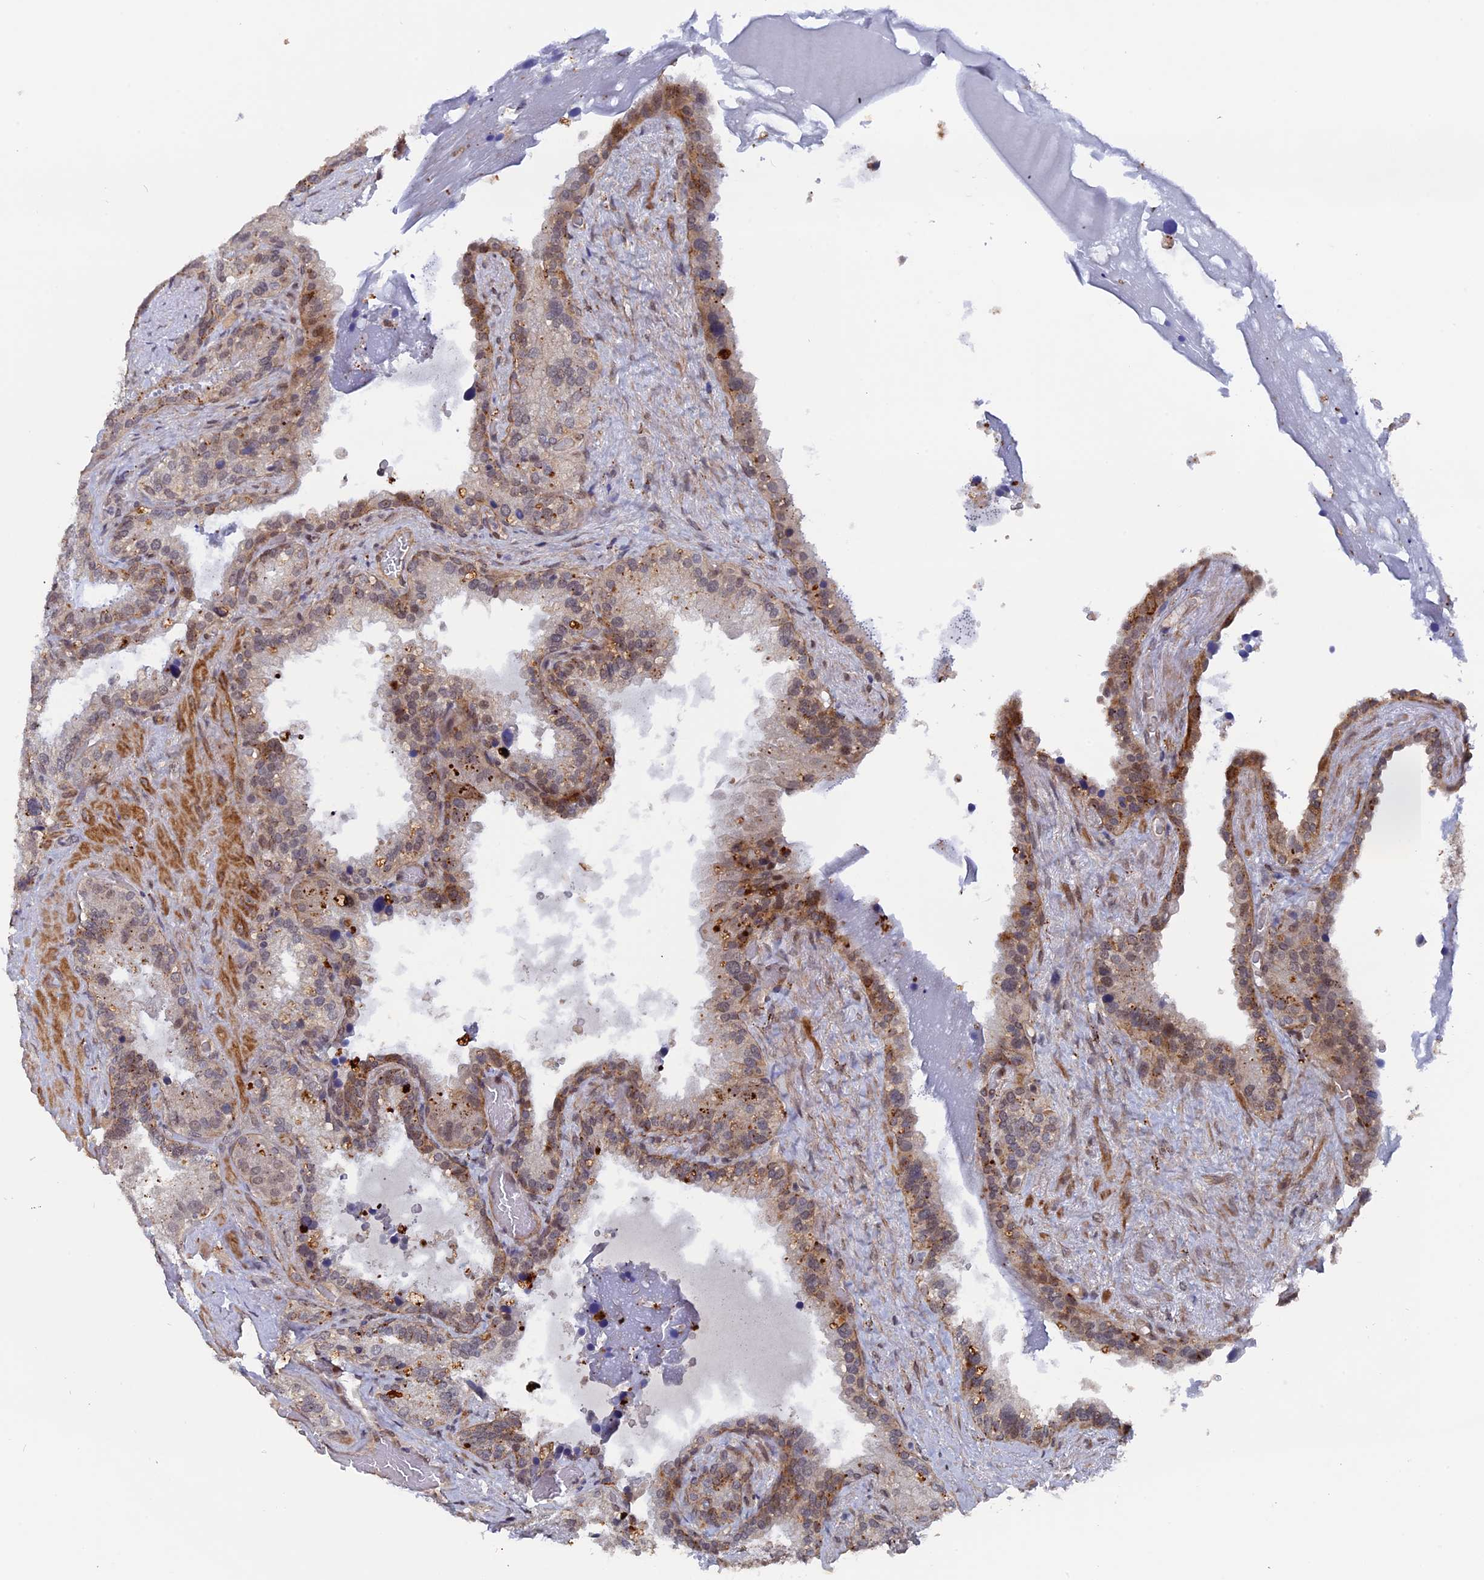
{"staining": {"intensity": "moderate", "quantity": "<25%", "location": "cytoplasmic/membranous,nuclear"}, "tissue": "seminal vesicle", "cell_type": "Glandular cells", "image_type": "normal", "snomed": [{"axis": "morphology", "description": "Normal tissue, NOS"}, {"axis": "topography", "description": "Prostate"}, {"axis": "topography", "description": "Seminal veicle"}], "caption": "Glandular cells demonstrate low levels of moderate cytoplasmic/membranous,nuclear expression in approximately <25% of cells in benign human seminal vesicle. (Brightfield microscopy of DAB IHC at high magnification).", "gene": "NOSIP", "patient": {"sex": "male", "age": 68}}